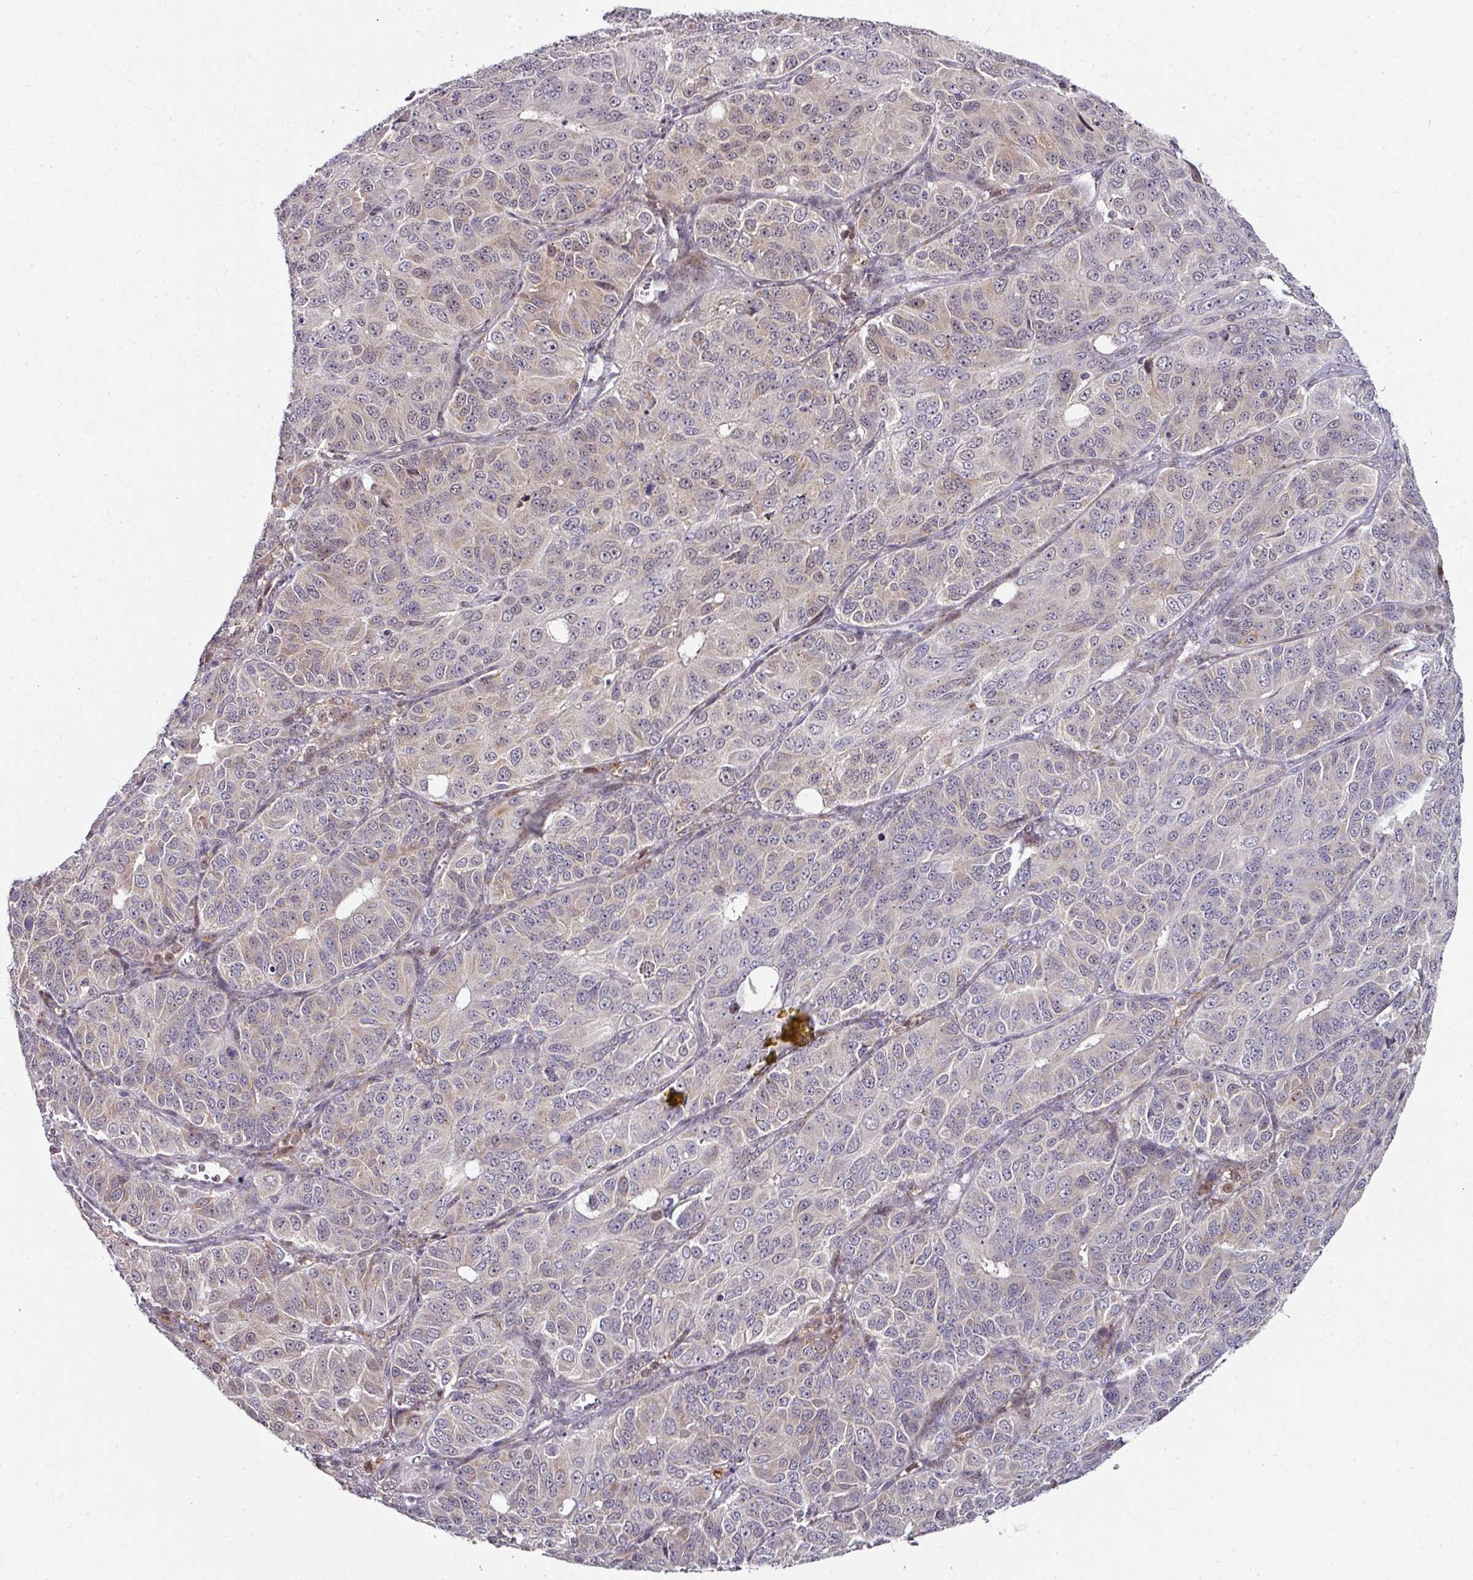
{"staining": {"intensity": "weak", "quantity": "25%-75%", "location": "cytoplasmic/membranous"}, "tissue": "ovarian cancer", "cell_type": "Tumor cells", "image_type": "cancer", "snomed": [{"axis": "morphology", "description": "Carcinoma, endometroid"}, {"axis": "topography", "description": "Ovary"}], "caption": "This is an image of IHC staining of ovarian endometroid carcinoma, which shows weak staining in the cytoplasmic/membranous of tumor cells.", "gene": "APOLD1", "patient": {"sex": "female", "age": 51}}